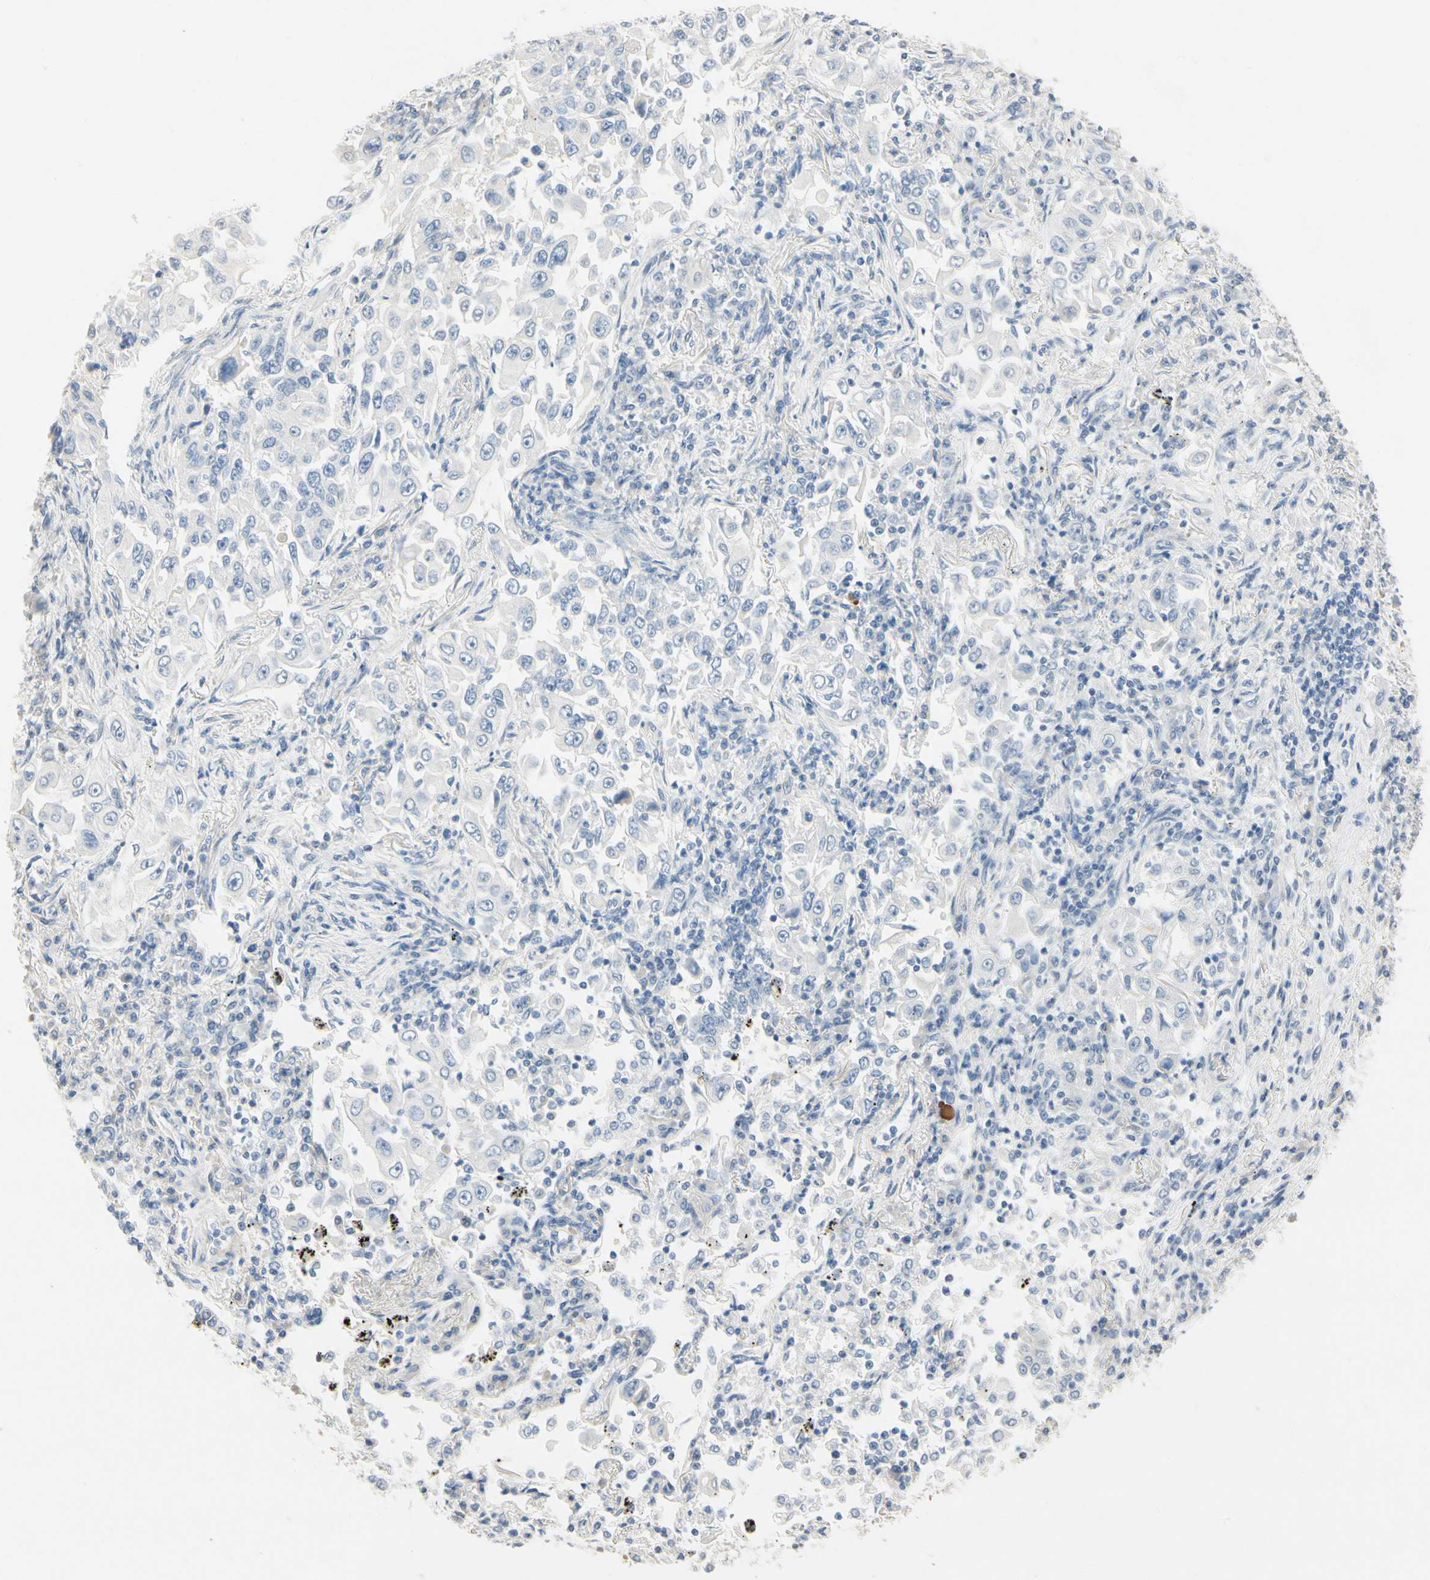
{"staining": {"intensity": "negative", "quantity": "none", "location": "none"}, "tissue": "lung cancer", "cell_type": "Tumor cells", "image_type": "cancer", "snomed": [{"axis": "morphology", "description": "Adenocarcinoma, NOS"}, {"axis": "topography", "description": "Lung"}], "caption": "Human adenocarcinoma (lung) stained for a protein using immunohistochemistry reveals no expression in tumor cells.", "gene": "AMPH", "patient": {"sex": "male", "age": 84}}